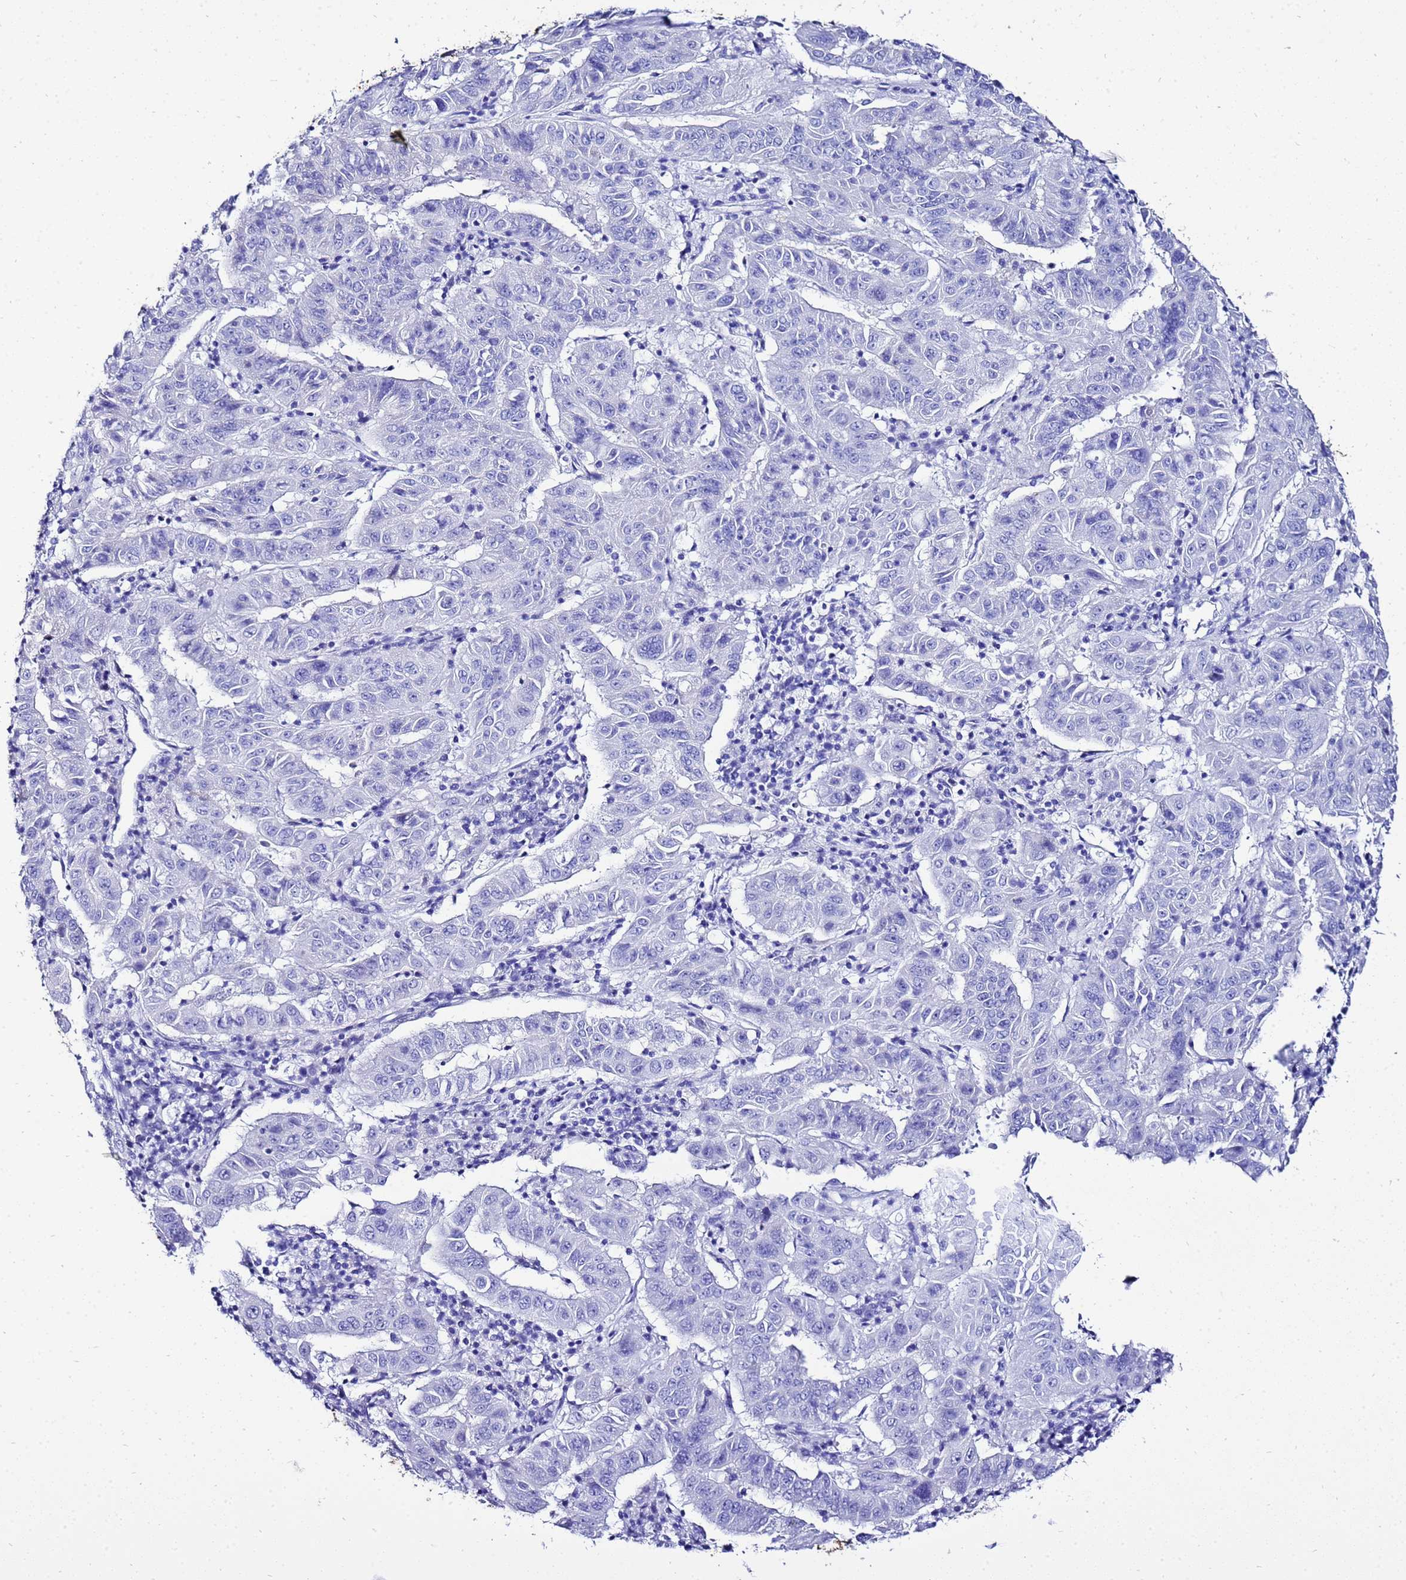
{"staining": {"intensity": "negative", "quantity": "none", "location": "none"}, "tissue": "pancreatic cancer", "cell_type": "Tumor cells", "image_type": "cancer", "snomed": [{"axis": "morphology", "description": "Adenocarcinoma, NOS"}, {"axis": "topography", "description": "Pancreas"}], "caption": "Immunohistochemistry photomicrograph of pancreatic adenocarcinoma stained for a protein (brown), which shows no positivity in tumor cells.", "gene": "LIPF", "patient": {"sex": "male", "age": 63}}